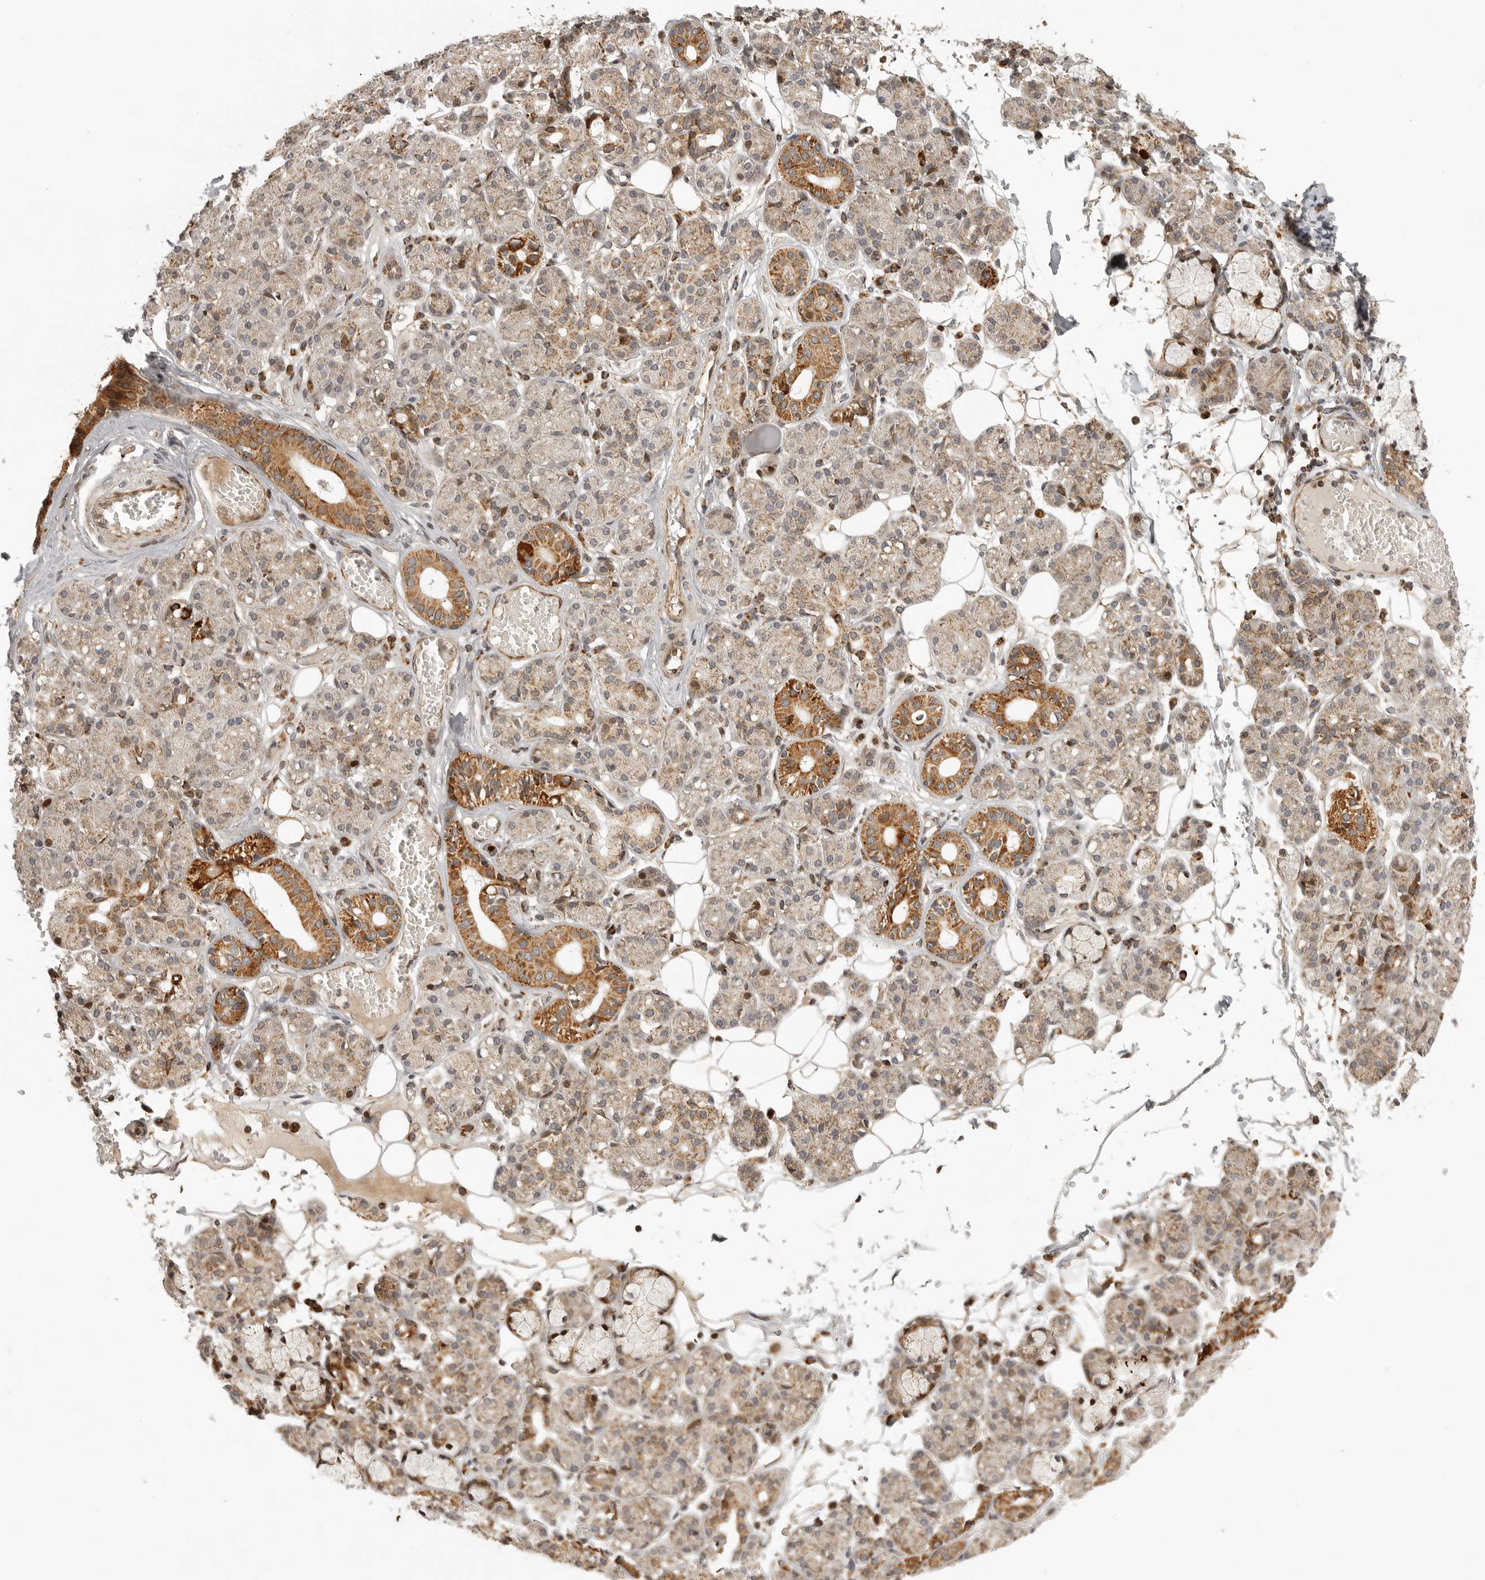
{"staining": {"intensity": "moderate", "quantity": "25%-75%", "location": "cytoplasmic/membranous"}, "tissue": "salivary gland", "cell_type": "Glandular cells", "image_type": "normal", "snomed": [{"axis": "morphology", "description": "Normal tissue, NOS"}, {"axis": "topography", "description": "Salivary gland"}], "caption": "The image displays staining of unremarkable salivary gland, revealing moderate cytoplasmic/membranous protein positivity (brown color) within glandular cells.", "gene": "NARS2", "patient": {"sex": "male", "age": 63}}